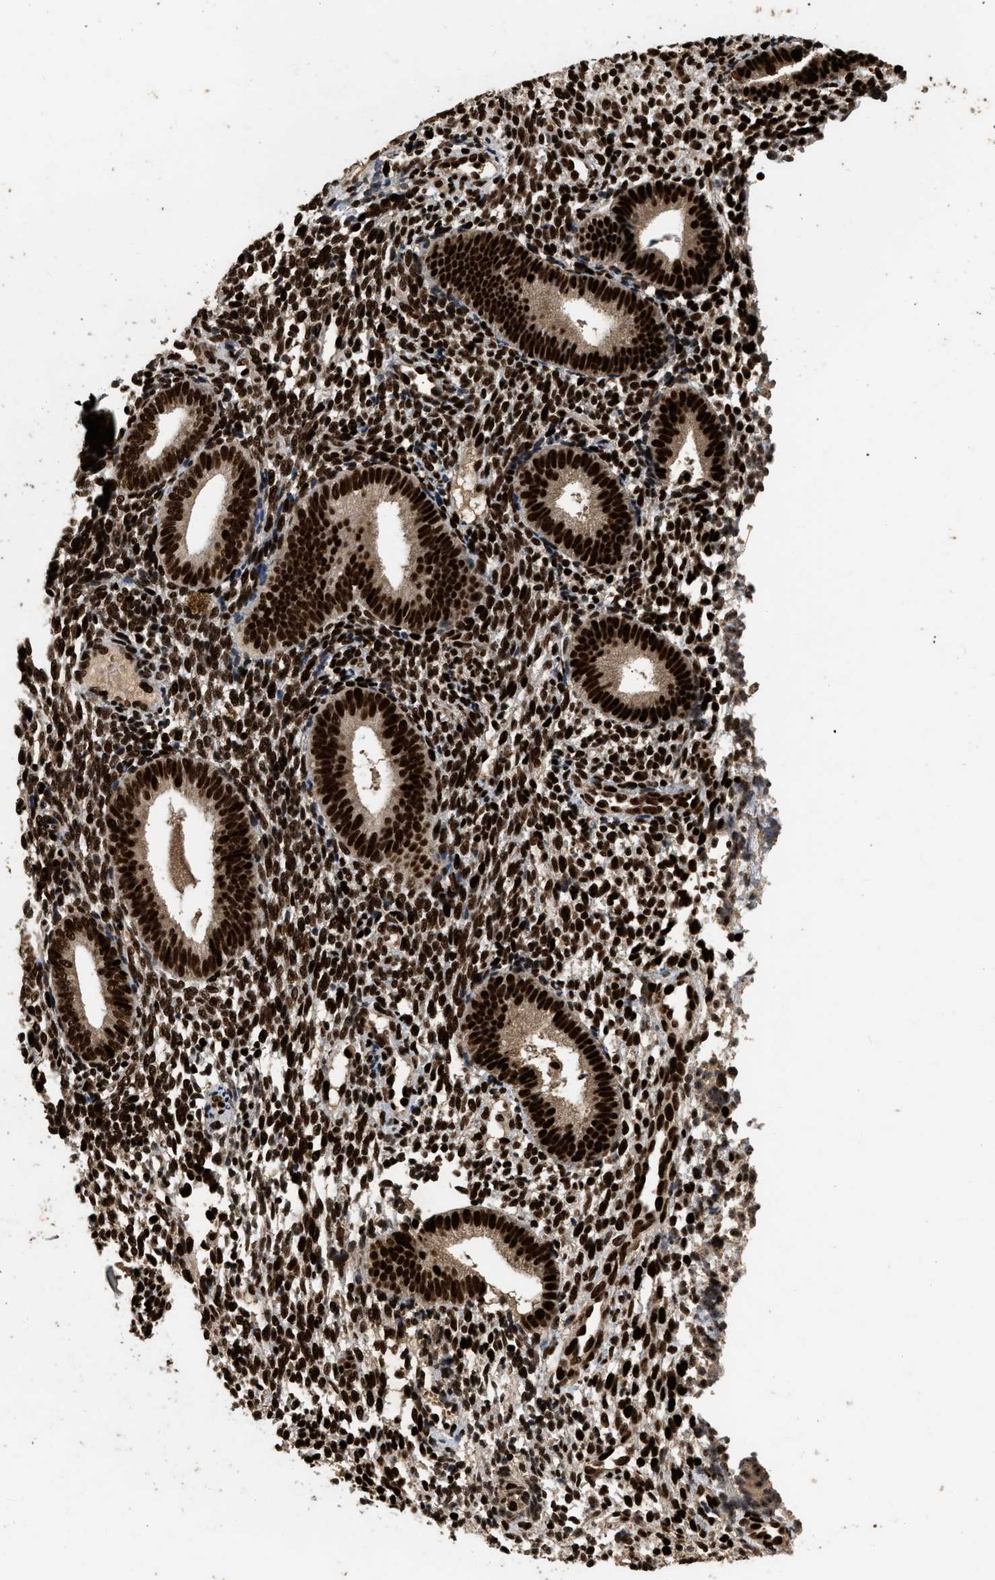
{"staining": {"intensity": "strong", "quantity": ">75%", "location": "nuclear"}, "tissue": "endometrium", "cell_type": "Cells in endometrial stroma", "image_type": "normal", "snomed": [{"axis": "morphology", "description": "Normal tissue, NOS"}, {"axis": "topography", "description": "Uterus"}, {"axis": "topography", "description": "Endometrium"}], "caption": "IHC of normal human endometrium demonstrates high levels of strong nuclear positivity in about >75% of cells in endometrial stroma.", "gene": "PPP4R3B", "patient": {"sex": "female", "age": 33}}